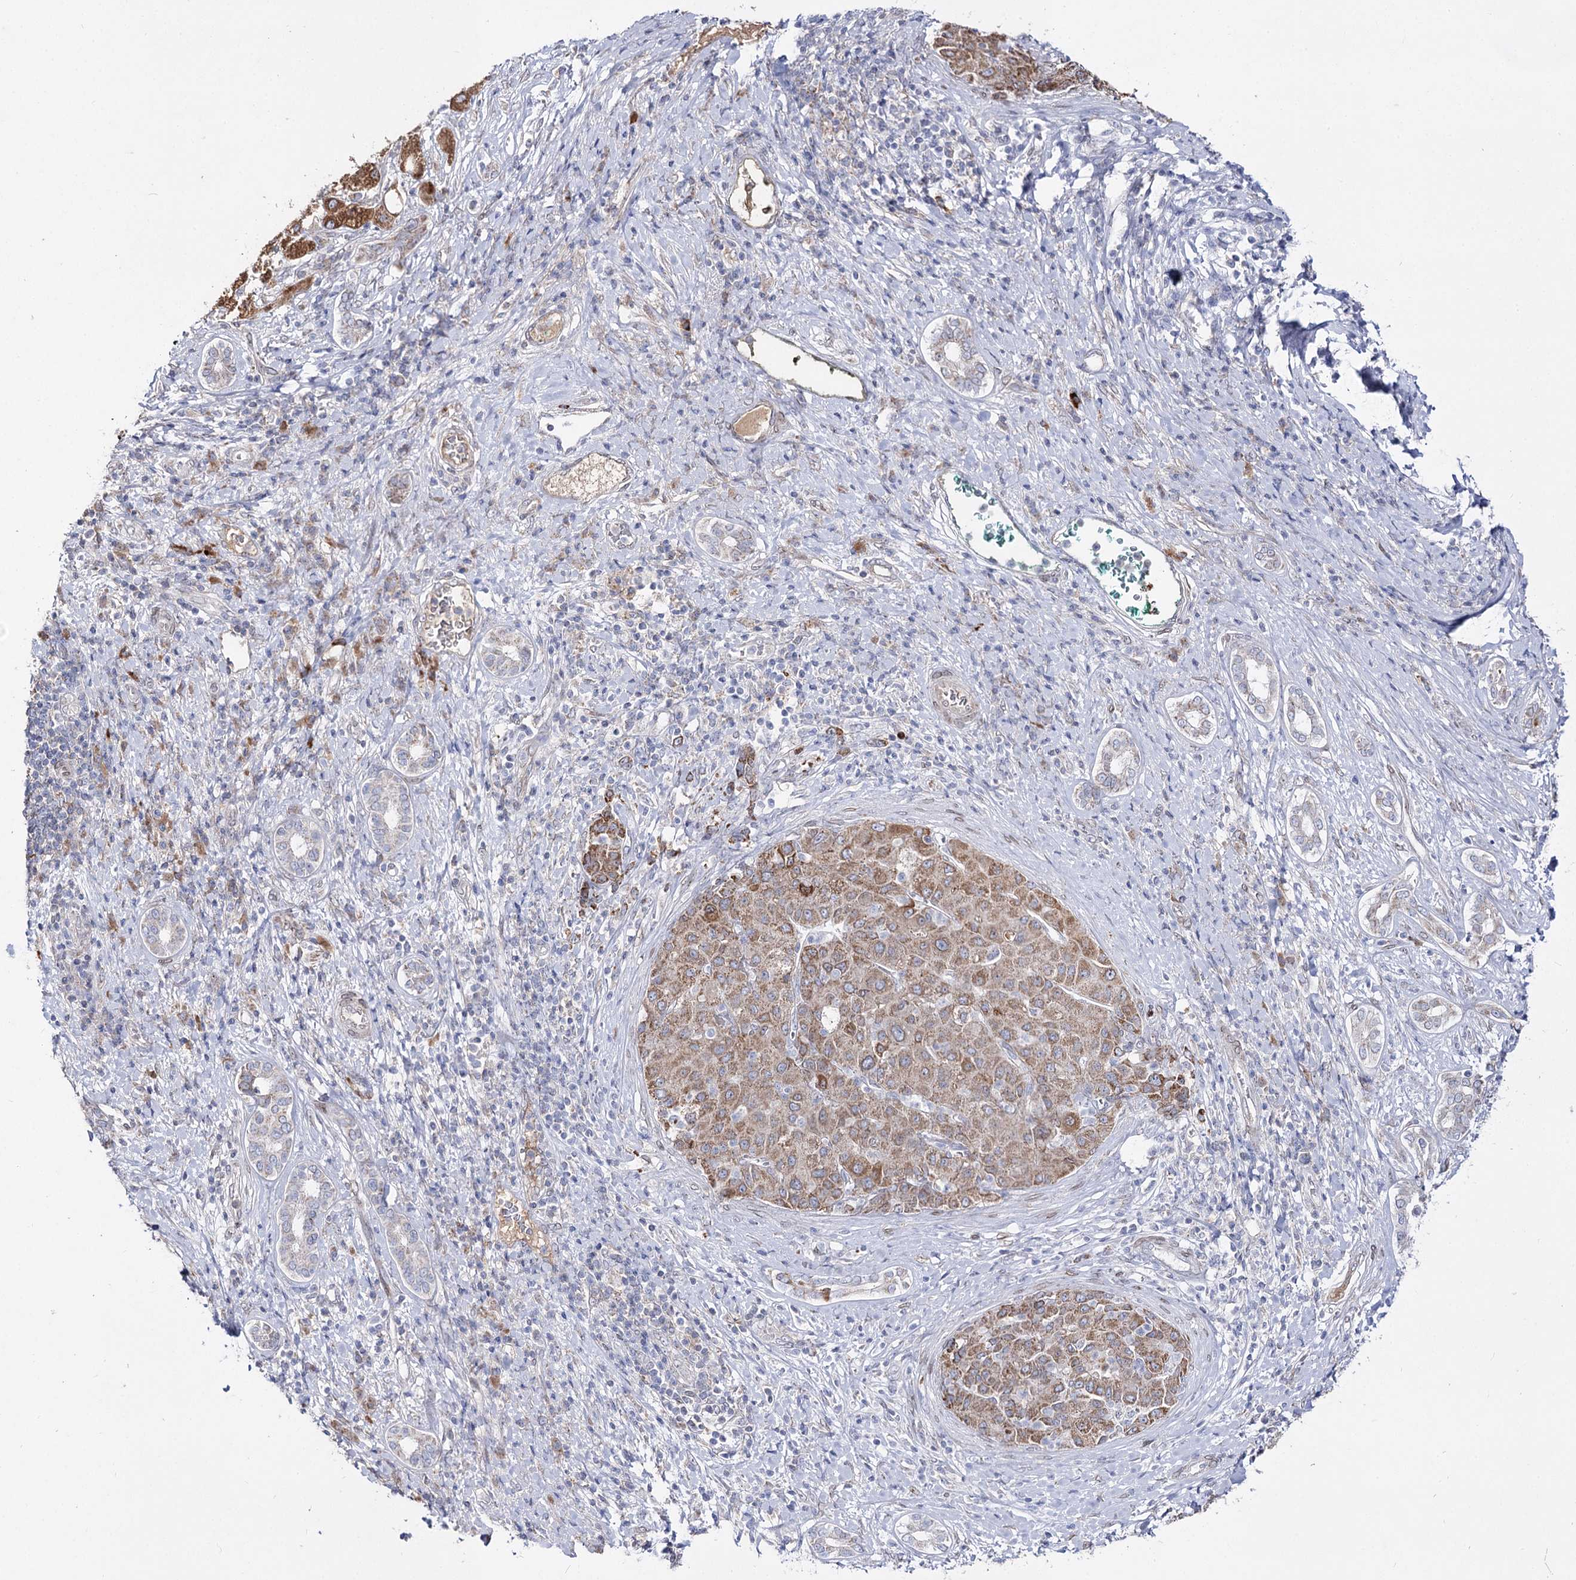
{"staining": {"intensity": "moderate", "quantity": ">75%", "location": "cytoplasmic/membranous"}, "tissue": "liver cancer", "cell_type": "Tumor cells", "image_type": "cancer", "snomed": [{"axis": "morphology", "description": "Carcinoma, Hepatocellular, NOS"}, {"axis": "topography", "description": "Liver"}], "caption": "Liver hepatocellular carcinoma was stained to show a protein in brown. There is medium levels of moderate cytoplasmic/membranous staining in approximately >75% of tumor cells.", "gene": "C11orf80", "patient": {"sex": "male", "age": 65}}